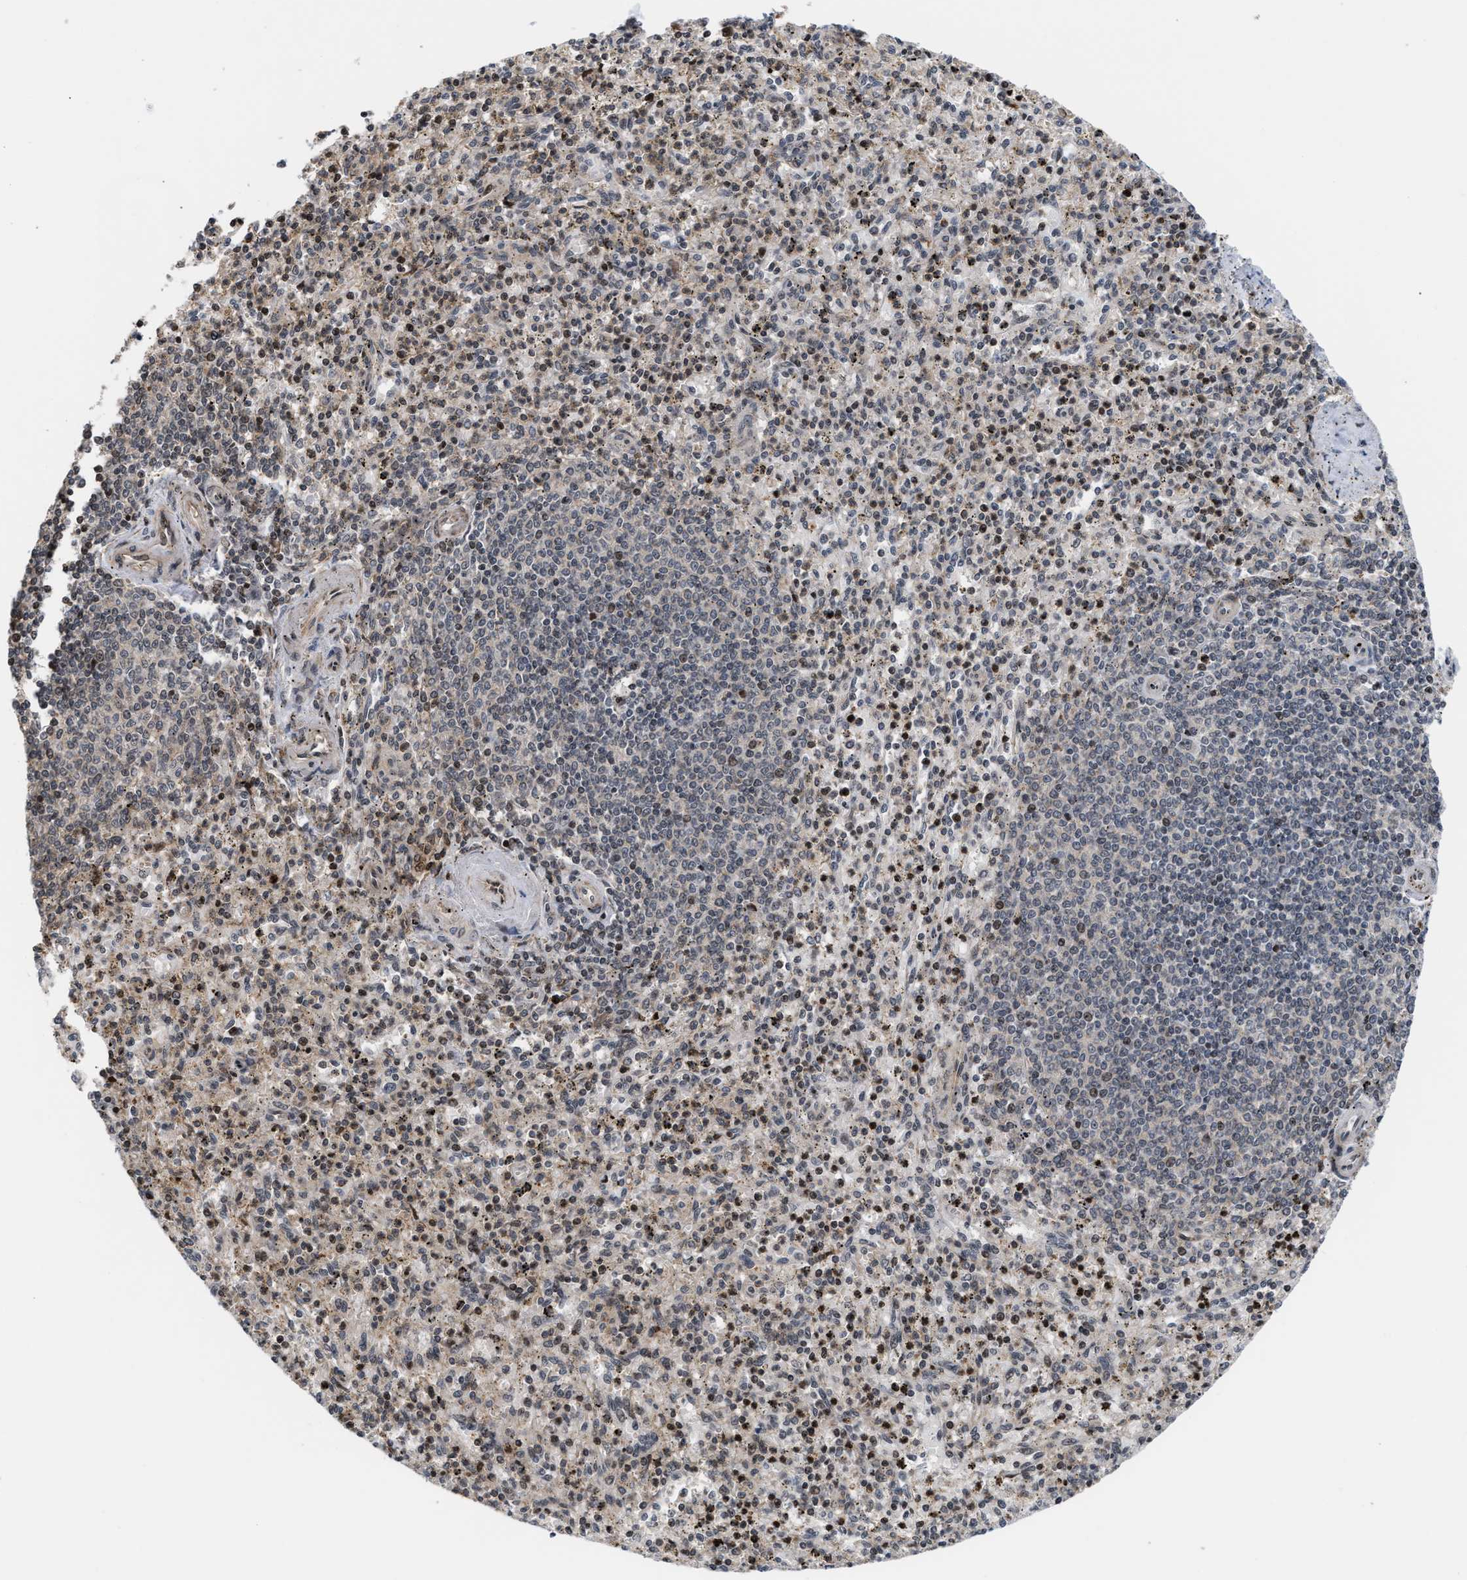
{"staining": {"intensity": "moderate", "quantity": "25%-75%", "location": "cytoplasmic/membranous,nuclear"}, "tissue": "spleen", "cell_type": "Cells in red pulp", "image_type": "normal", "snomed": [{"axis": "morphology", "description": "Normal tissue, NOS"}, {"axis": "topography", "description": "Spleen"}], "caption": "A photomicrograph showing moderate cytoplasmic/membranous,nuclear staining in approximately 25%-75% of cells in red pulp in normal spleen, as visualized by brown immunohistochemical staining.", "gene": "STAU2", "patient": {"sex": "male", "age": 72}}